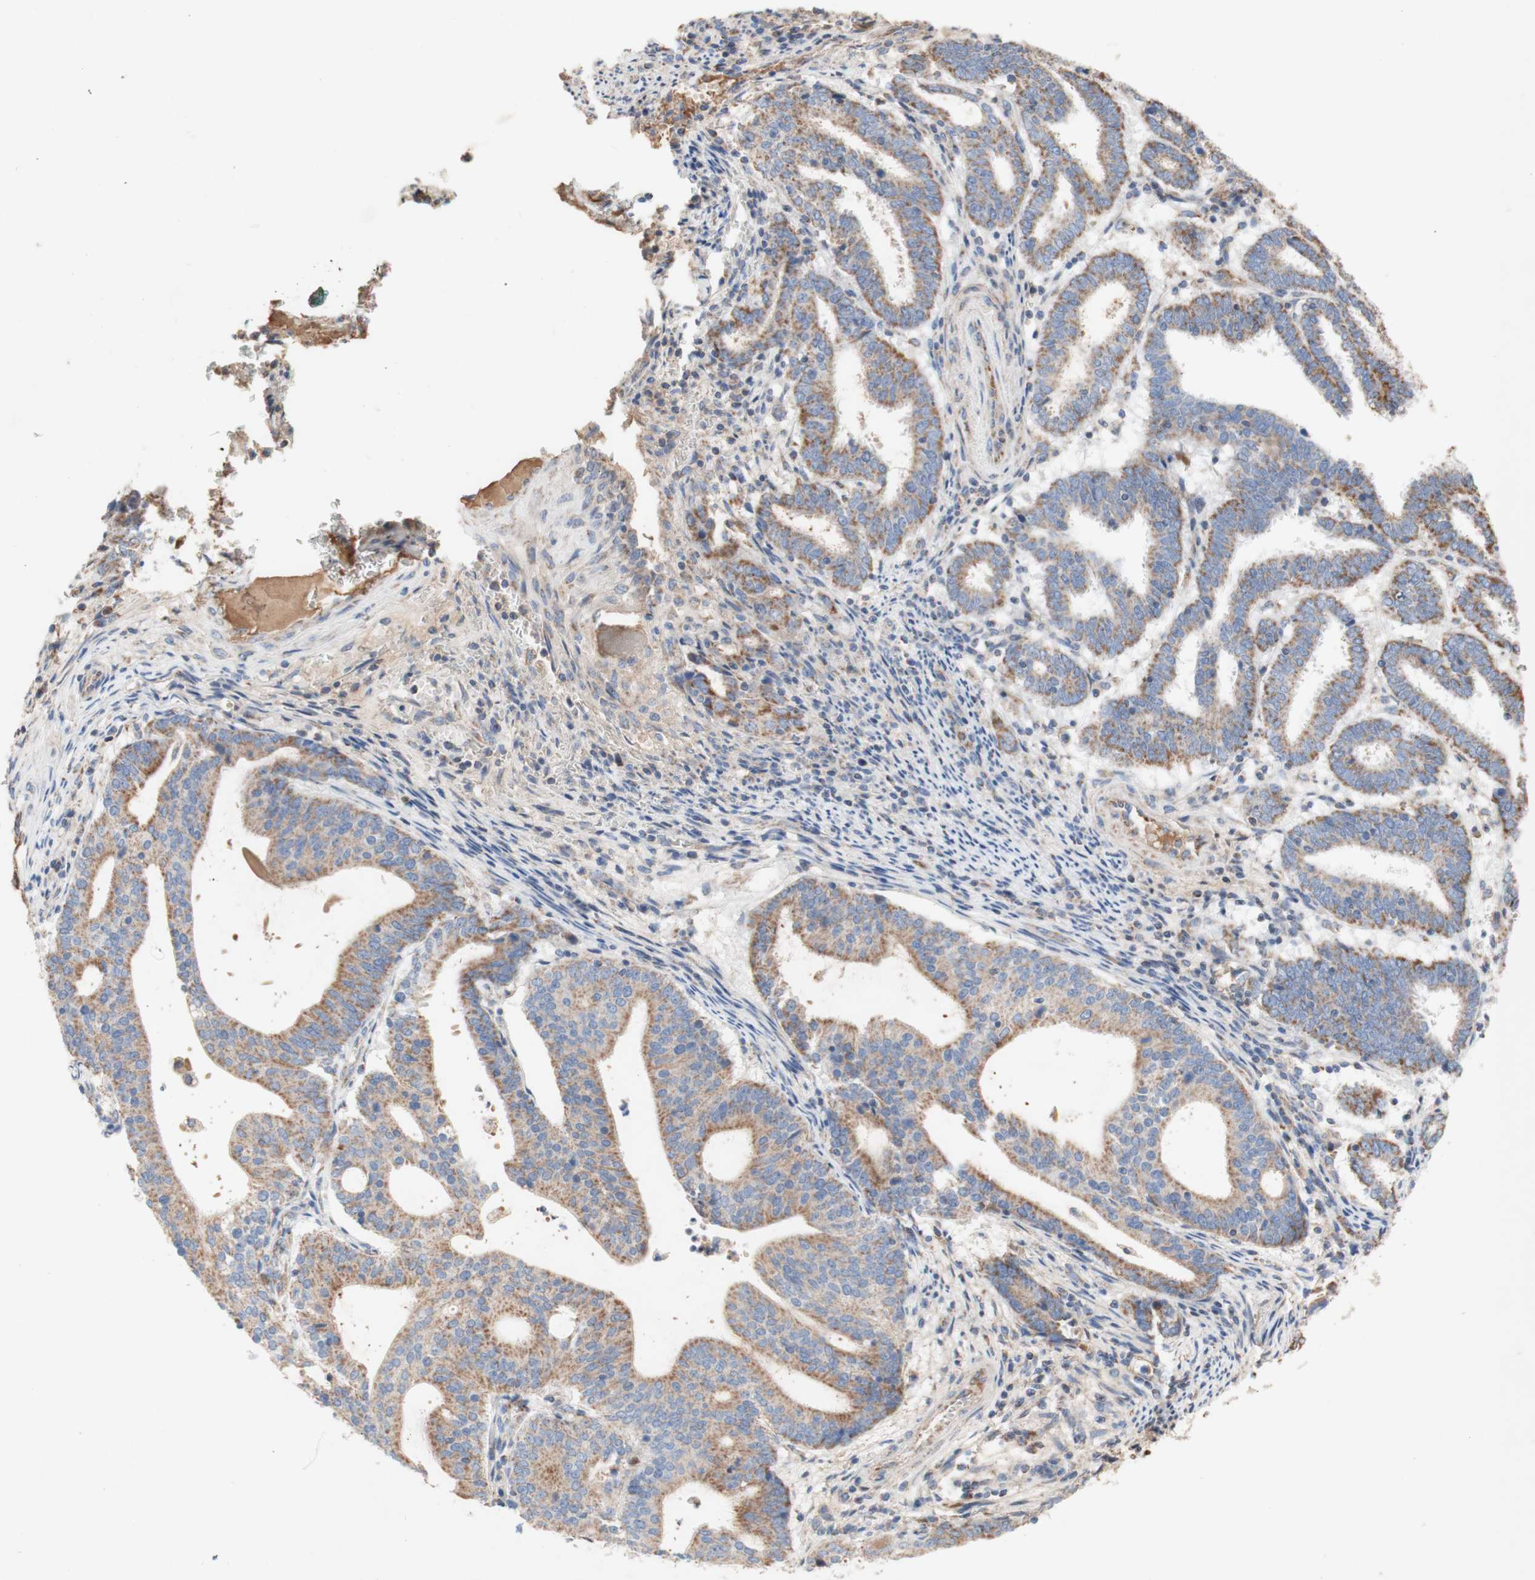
{"staining": {"intensity": "moderate", "quantity": ">75%", "location": "cytoplasmic/membranous"}, "tissue": "endometrial cancer", "cell_type": "Tumor cells", "image_type": "cancer", "snomed": [{"axis": "morphology", "description": "Adenocarcinoma, NOS"}, {"axis": "topography", "description": "Uterus"}], "caption": "Immunohistochemical staining of adenocarcinoma (endometrial) displays medium levels of moderate cytoplasmic/membranous protein positivity in approximately >75% of tumor cells. (DAB (3,3'-diaminobenzidine) = brown stain, brightfield microscopy at high magnification).", "gene": "SDHB", "patient": {"sex": "female", "age": 83}}